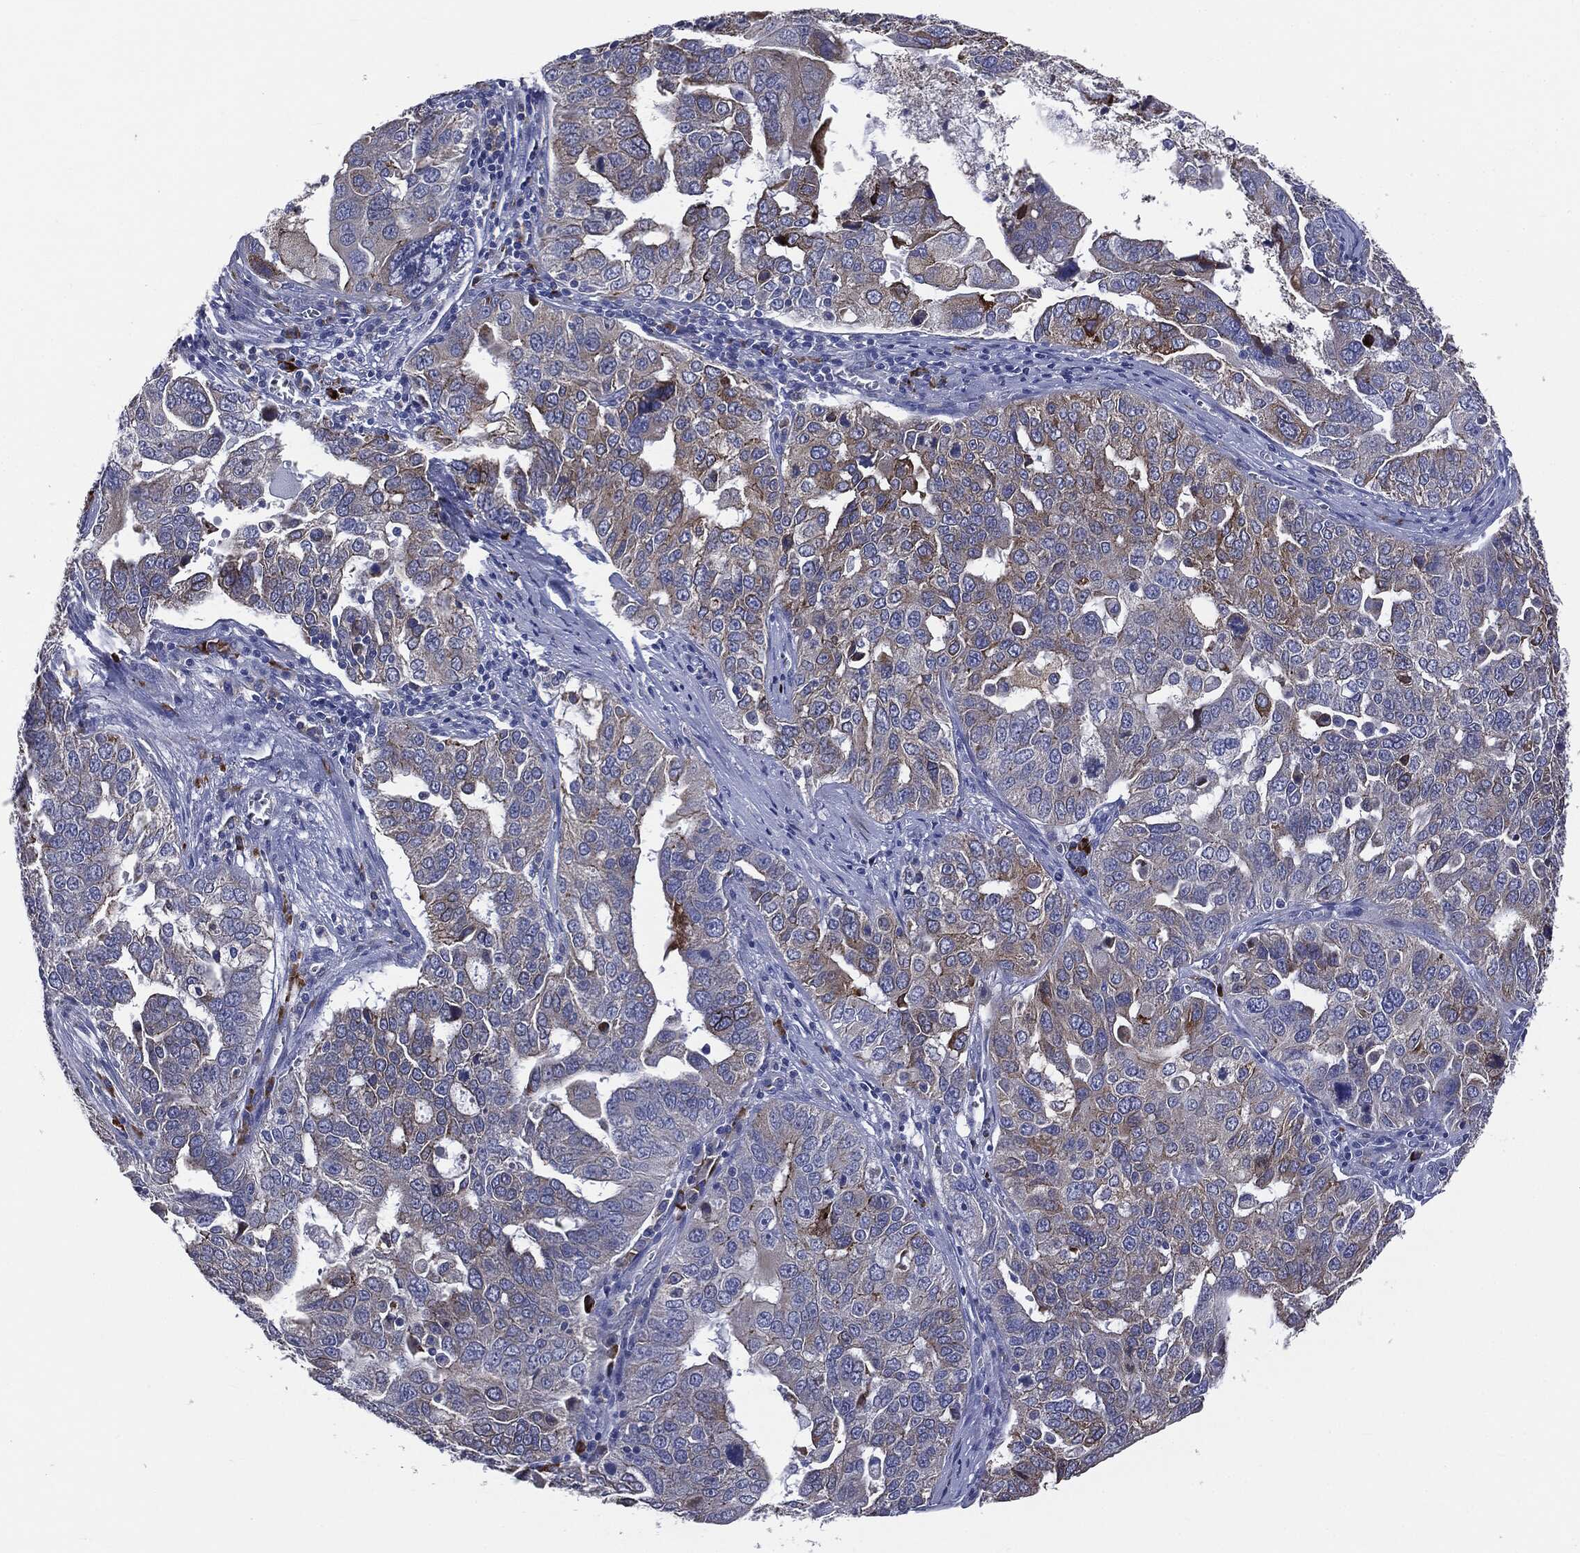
{"staining": {"intensity": "moderate", "quantity": "<25%", "location": "cytoplasmic/membranous"}, "tissue": "ovarian cancer", "cell_type": "Tumor cells", "image_type": "cancer", "snomed": [{"axis": "morphology", "description": "Carcinoma, endometroid"}, {"axis": "topography", "description": "Soft tissue"}, {"axis": "topography", "description": "Ovary"}], "caption": "High-power microscopy captured an immunohistochemistry (IHC) micrograph of ovarian endometroid carcinoma, revealing moderate cytoplasmic/membranous positivity in about <25% of tumor cells. (Brightfield microscopy of DAB IHC at high magnification).", "gene": "PTGS2", "patient": {"sex": "female", "age": 52}}